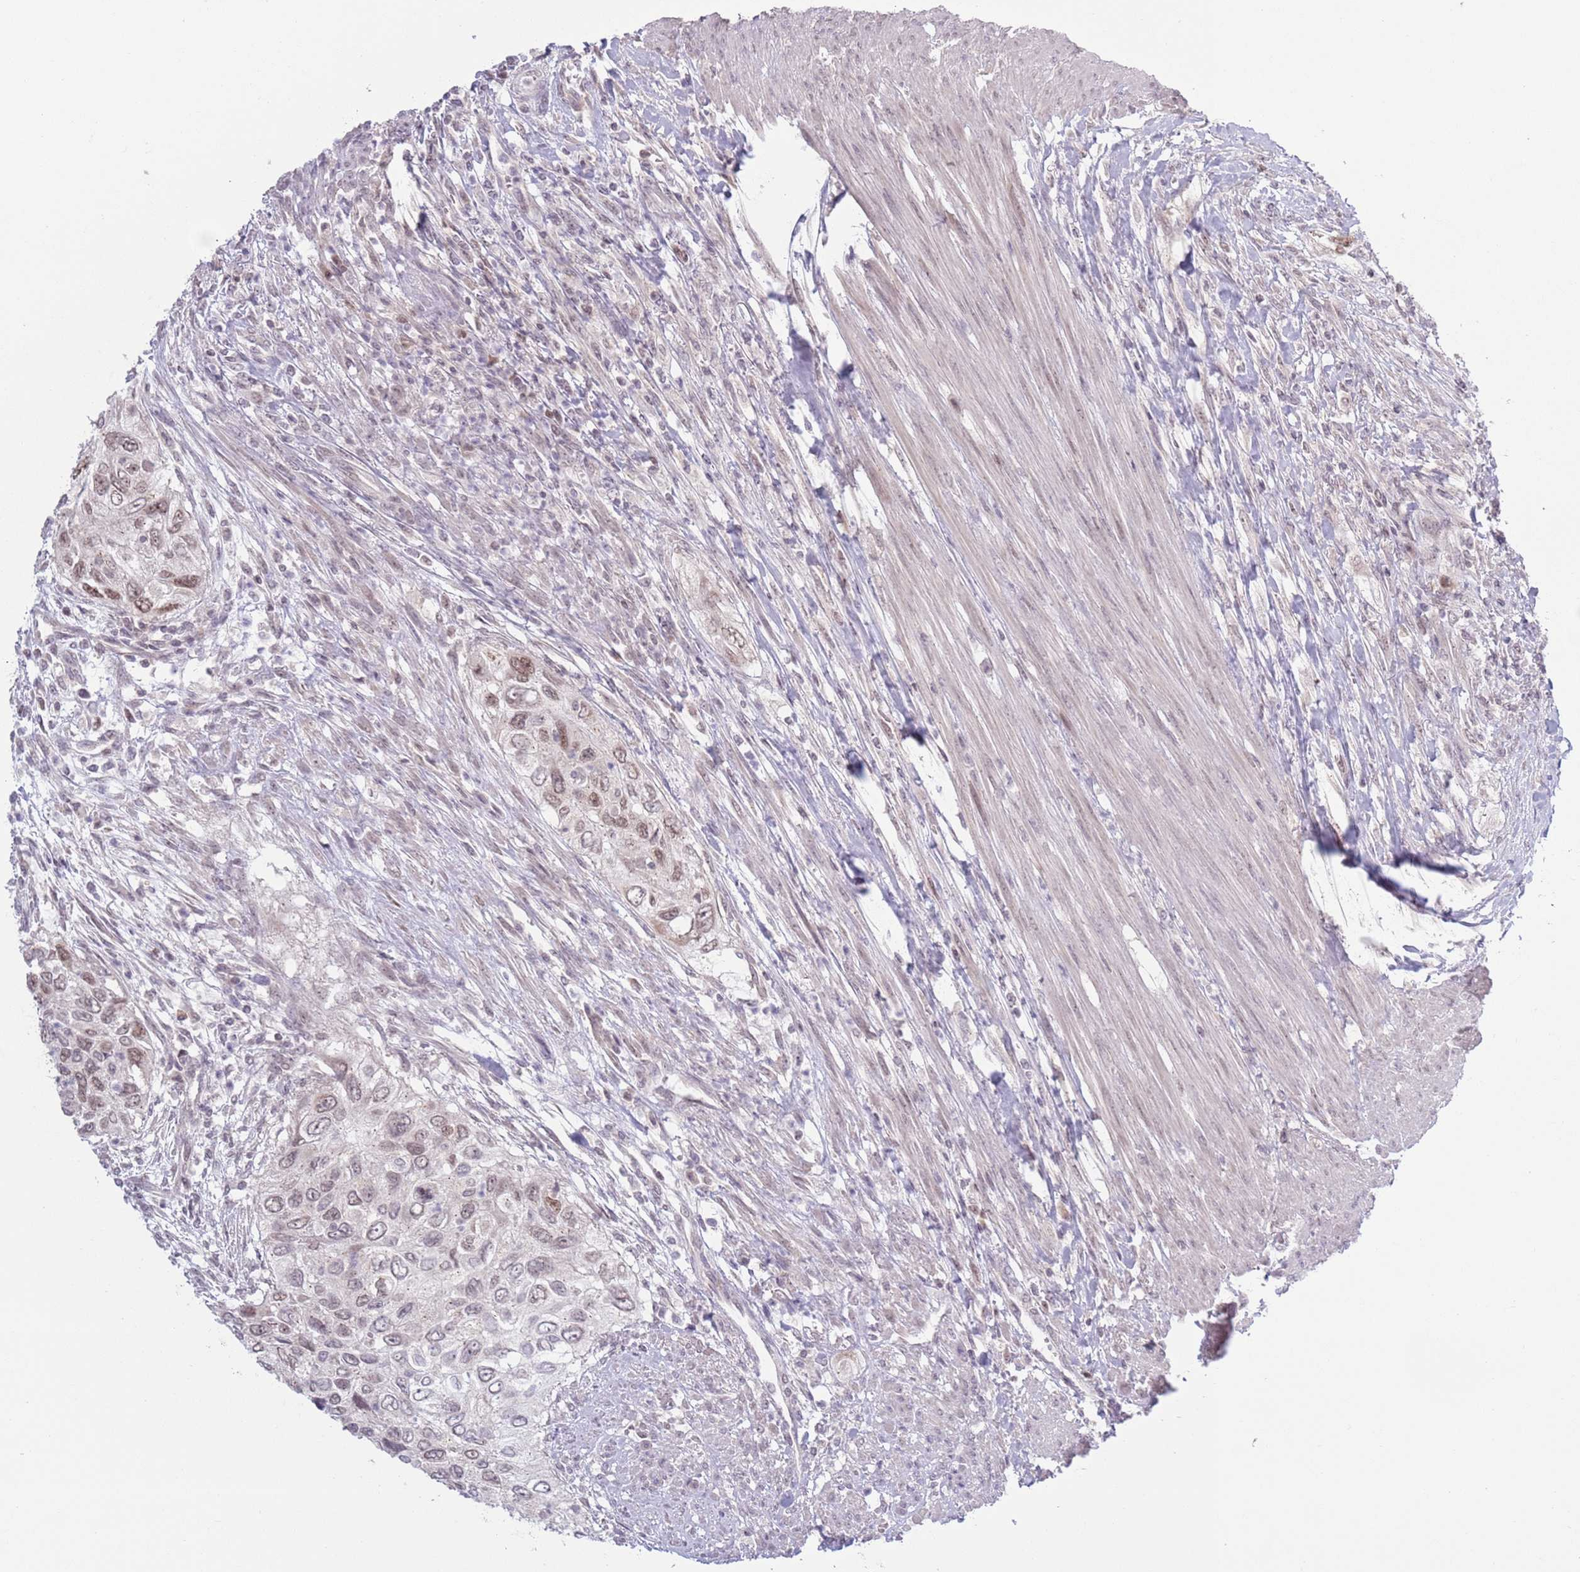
{"staining": {"intensity": "moderate", "quantity": "25%-75%", "location": "nuclear"}, "tissue": "urothelial cancer", "cell_type": "Tumor cells", "image_type": "cancer", "snomed": [{"axis": "morphology", "description": "Urothelial carcinoma, High grade"}, {"axis": "topography", "description": "Urinary bladder"}], "caption": "Brown immunohistochemical staining in high-grade urothelial carcinoma shows moderate nuclear staining in about 25%-75% of tumor cells.", "gene": "MRPL34", "patient": {"sex": "female", "age": 60}}